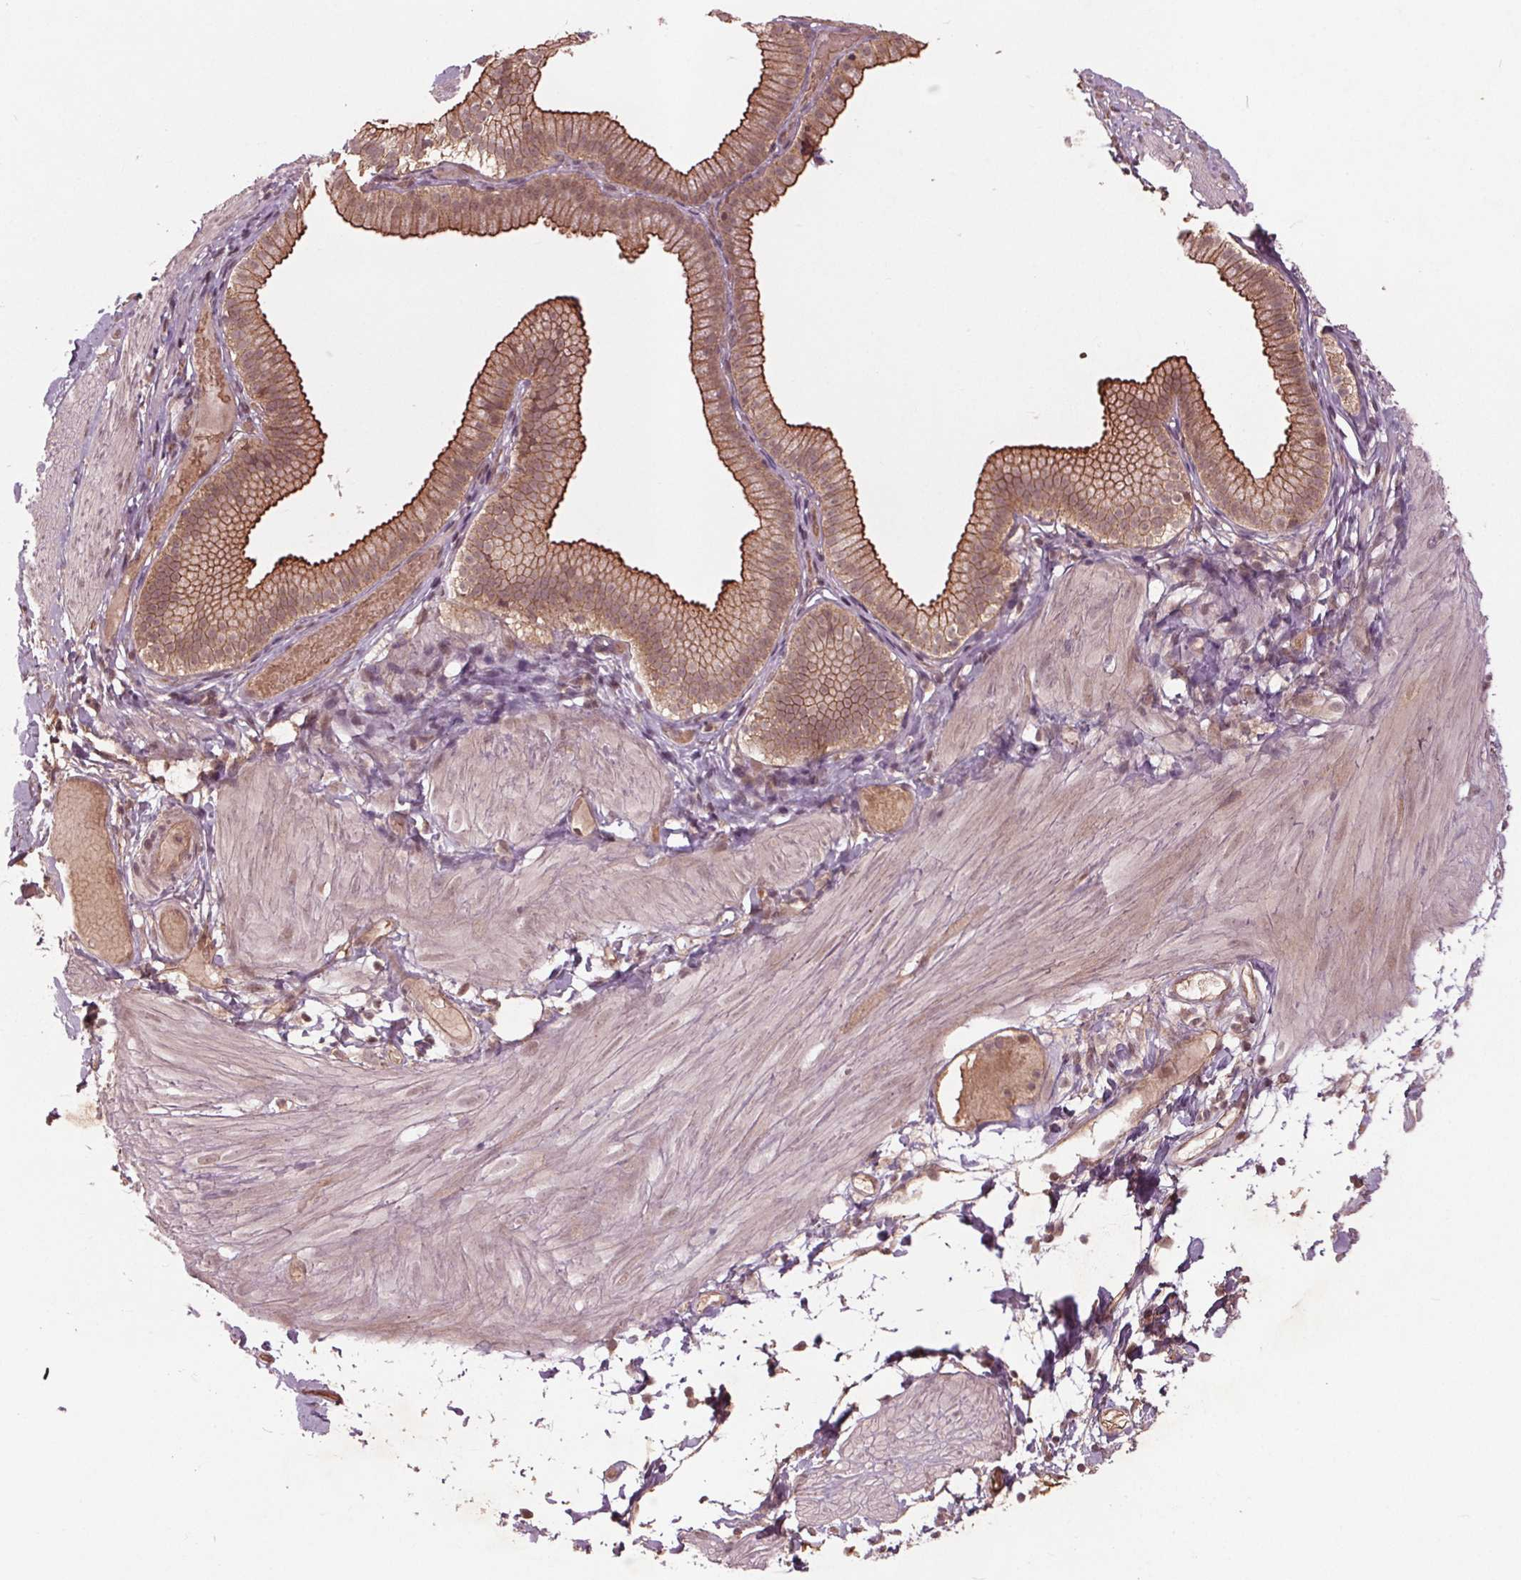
{"staining": {"intensity": "negative", "quantity": "none", "location": "none"}, "tissue": "adipose tissue", "cell_type": "Adipocytes", "image_type": "normal", "snomed": [{"axis": "morphology", "description": "Normal tissue, NOS"}, {"axis": "topography", "description": "Gallbladder"}, {"axis": "topography", "description": "Peripheral nerve tissue"}], "caption": "This histopathology image is of benign adipose tissue stained with IHC to label a protein in brown with the nuclei are counter-stained blue. There is no staining in adipocytes.", "gene": "BTBD1", "patient": {"sex": "female", "age": 45}}